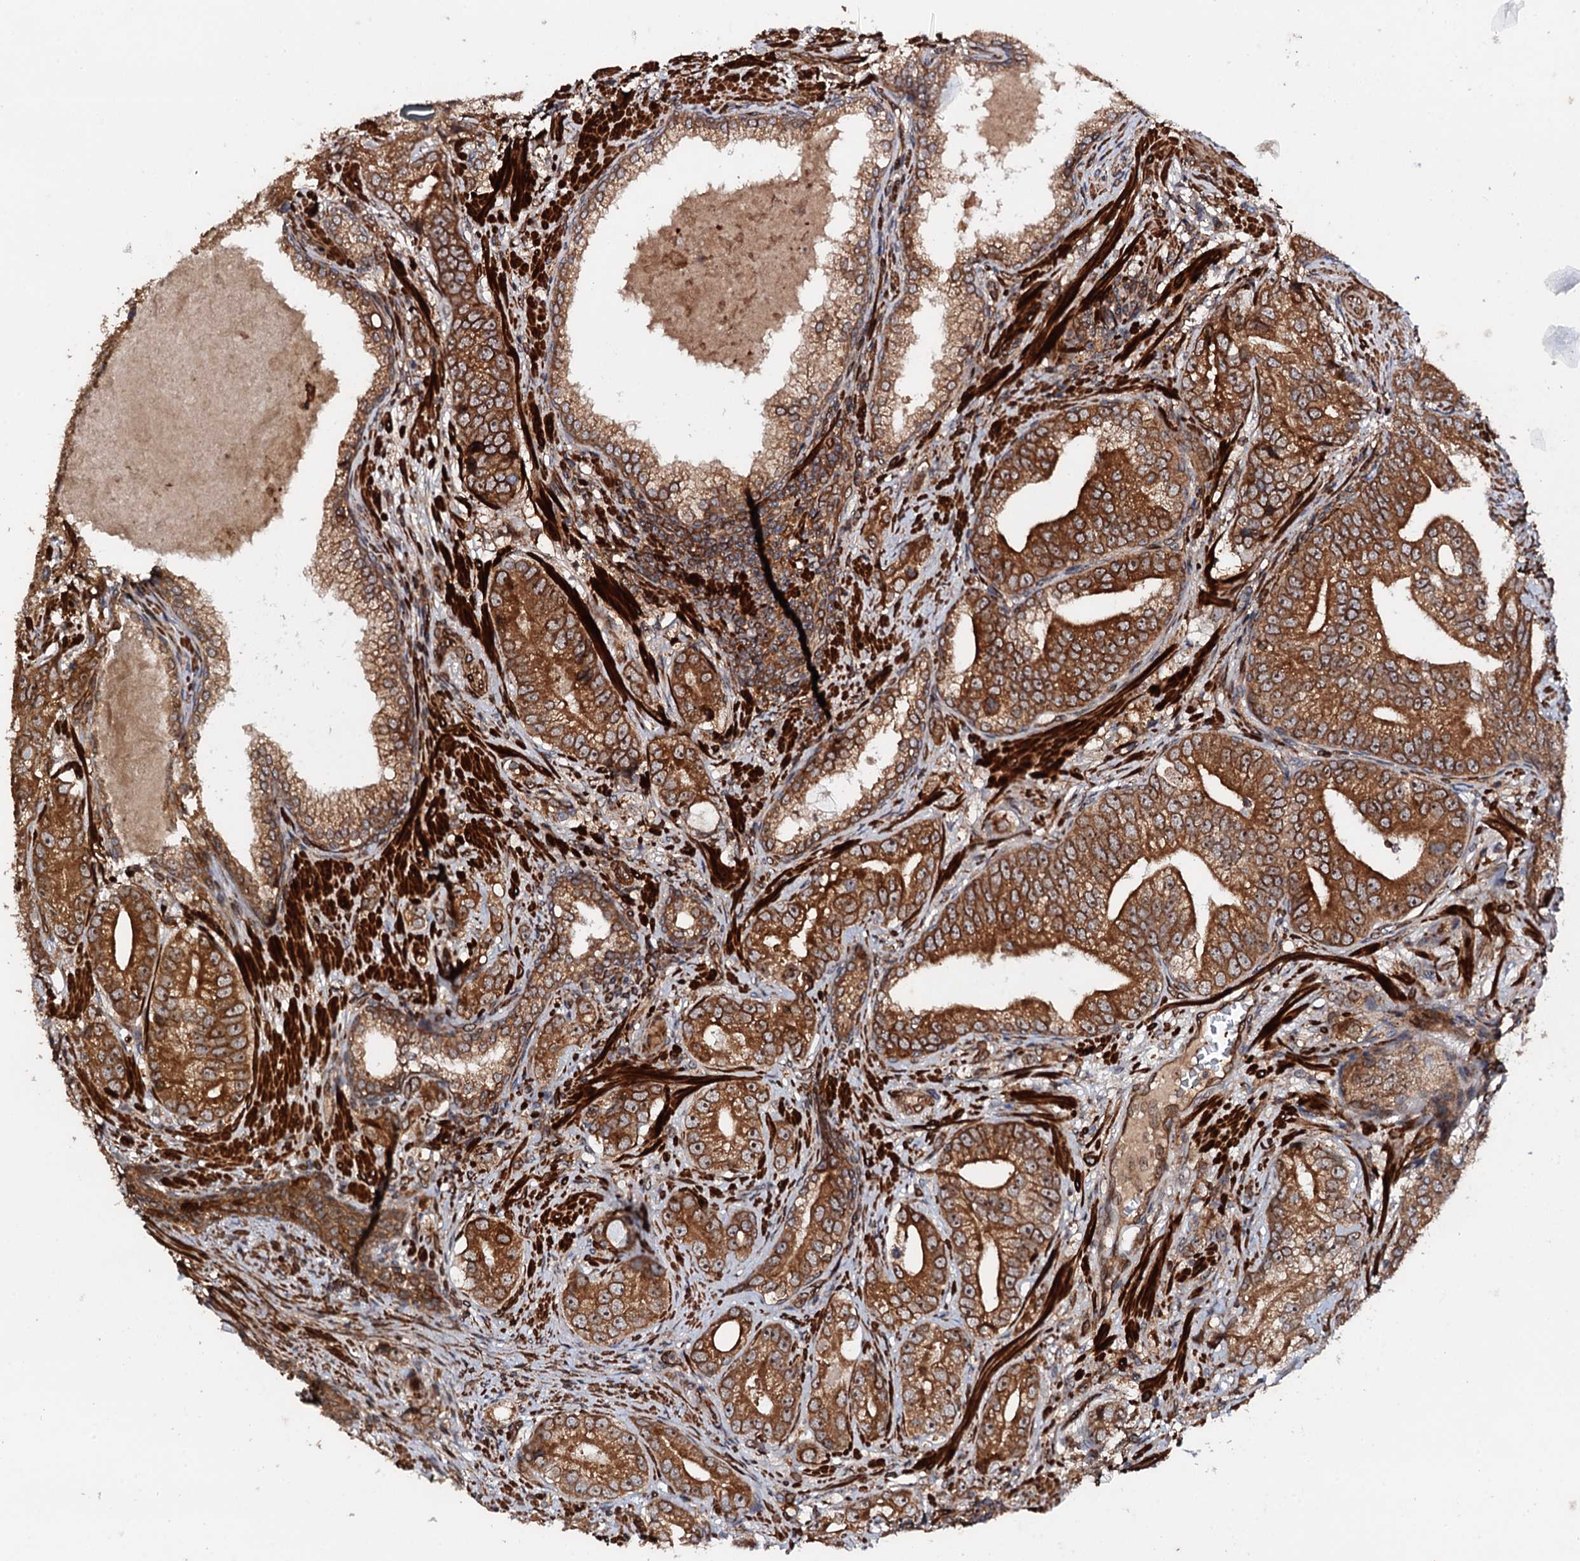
{"staining": {"intensity": "strong", "quantity": ">75%", "location": "cytoplasmic/membranous"}, "tissue": "prostate cancer", "cell_type": "Tumor cells", "image_type": "cancer", "snomed": [{"axis": "morphology", "description": "Adenocarcinoma, High grade"}, {"axis": "topography", "description": "Prostate"}], "caption": "Immunohistochemistry (IHC) photomicrograph of prostate high-grade adenocarcinoma stained for a protein (brown), which reveals high levels of strong cytoplasmic/membranous expression in approximately >75% of tumor cells.", "gene": "BORA", "patient": {"sex": "male", "age": 75}}